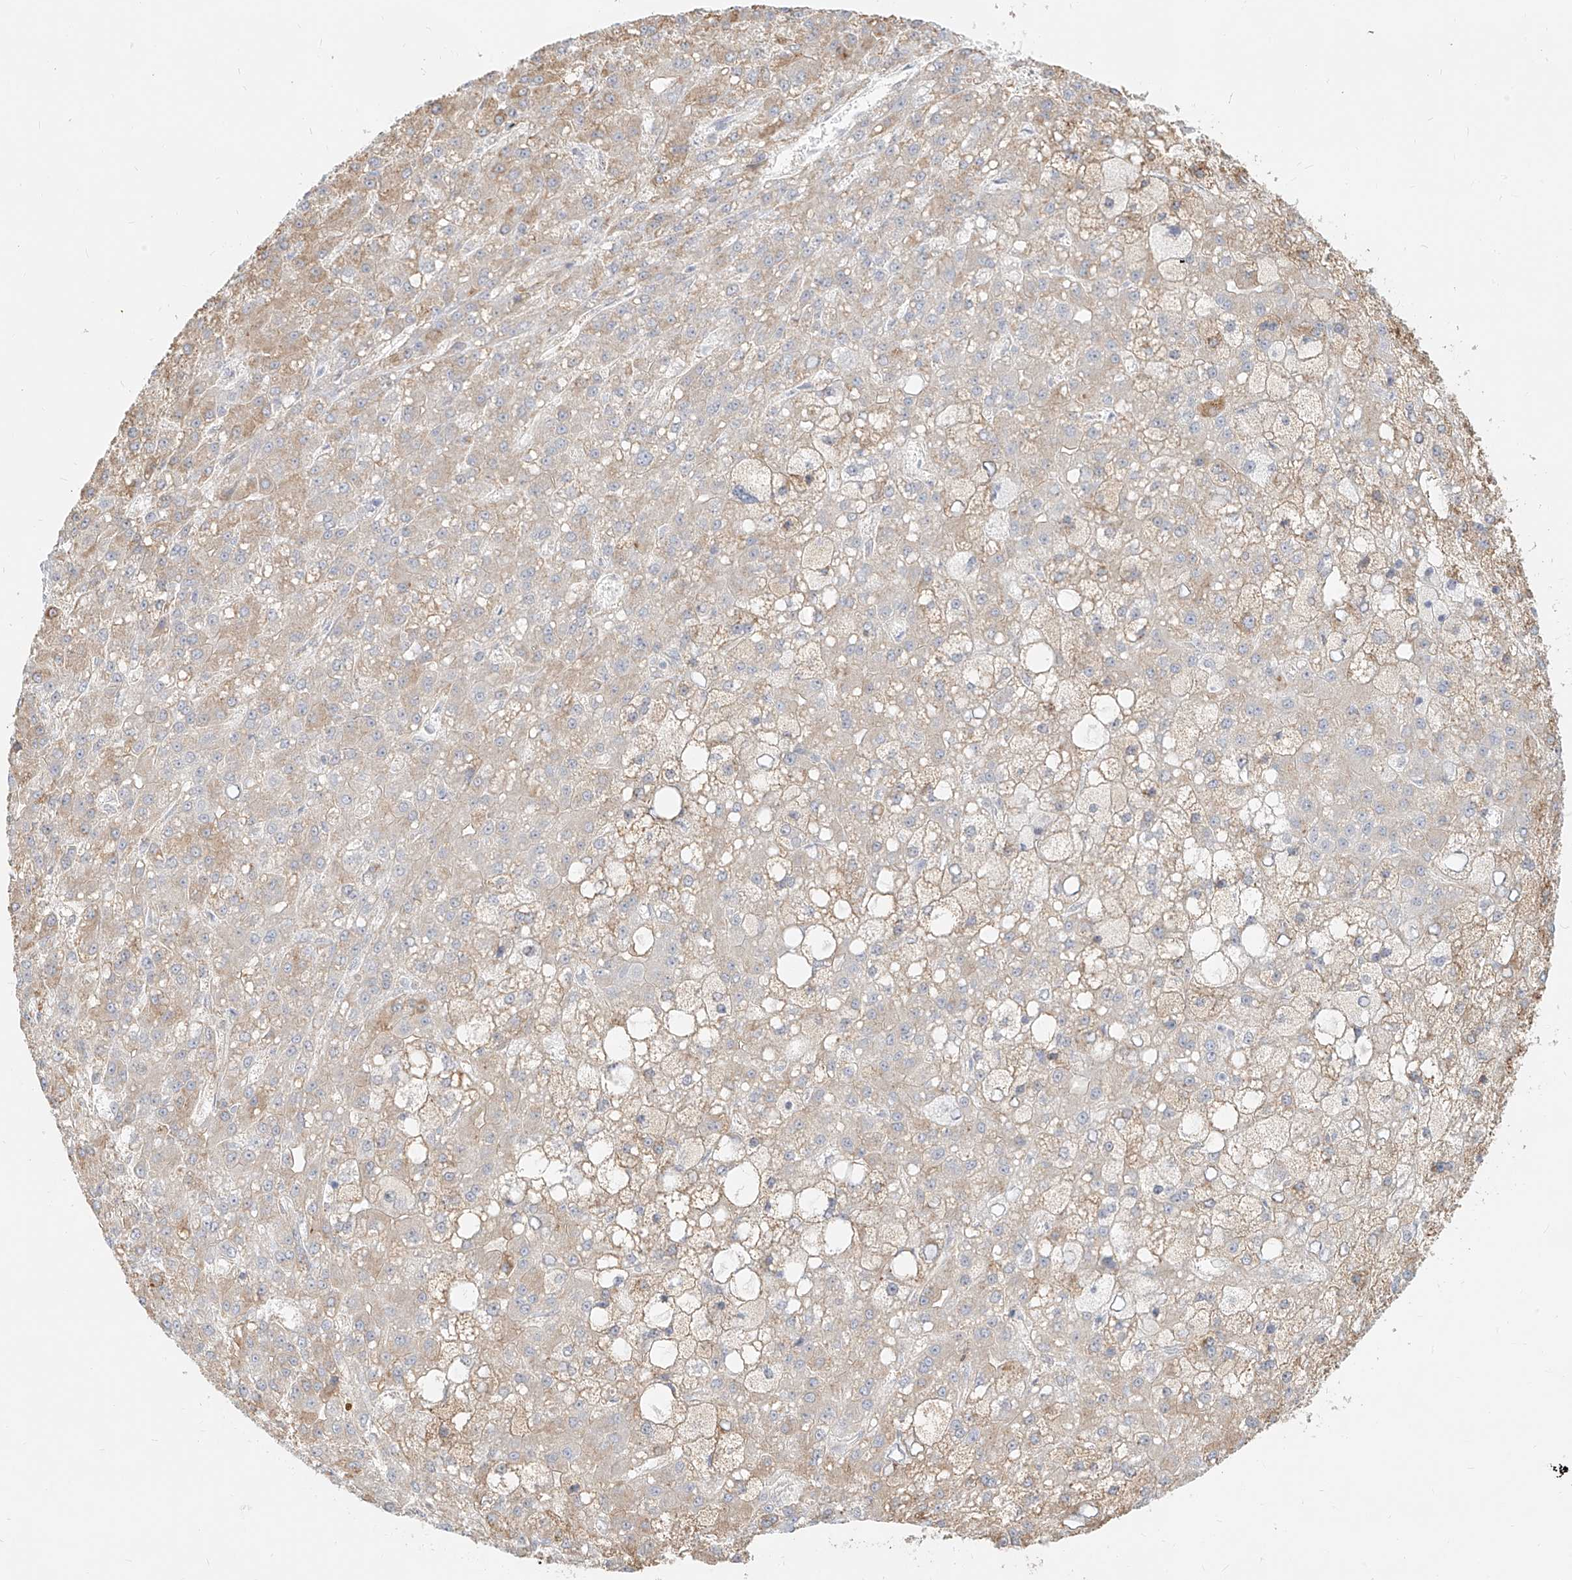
{"staining": {"intensity": "weak", "quantity": "25%-75%", "location": "cytoplasmic/membranous"}, "tissue": "liver cancer", "cell_type": "Tumor cells", "image_type": "cancer", "snomed": [{"axis": "morphology", "description": "Carcinoma, Hepatocellular, NOS"}, {"axis": "topography", "description": "Liver"}], "caption": "Immunohistochemical staining of human liver cancer (hepatocellular carcinoma) exhibits low levels of weak cytoplasmic/membranous positivity in about 25%-75% of tumor cells.", "gene": "NHSL1", "patient": {"sex": "male", "age": 67}}